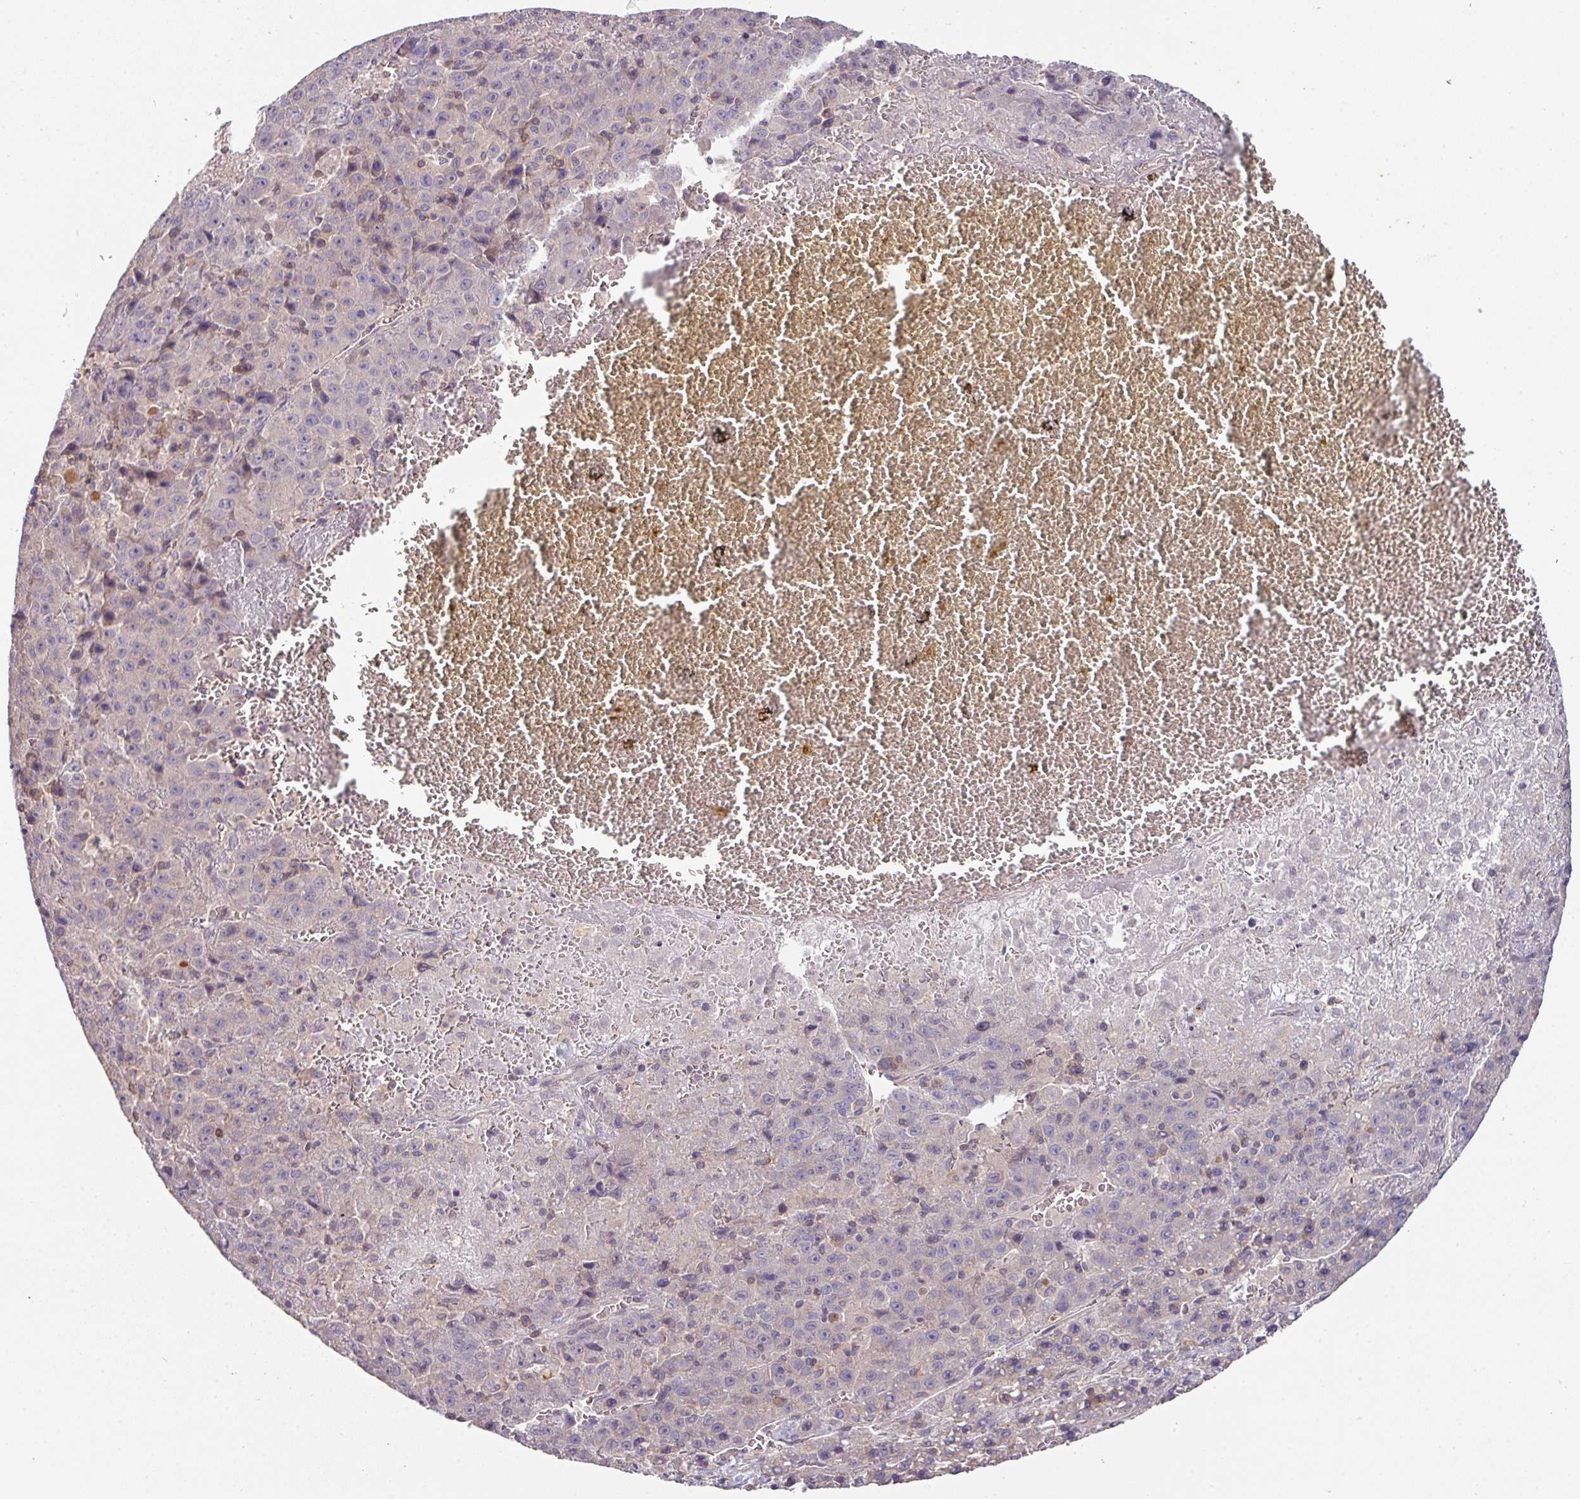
{"staining": {"intensity": "negative", "quantity": "none", "location": "none"}, "tissue": "liver cancer", "cell_type": "Tumor cells", "image_type": "cancer", "snomed": [{"axis": "morphology", "description": "Carcinoma, Hepatocellular, NOS"}, {"axis": "topography", "description": "Liver"}], "caption": "Liver hepatocellular carcinoma was stained to show a protein in brown. There is no significant positivity in tumor cells.", "gene": "SLAMF6", "patient": {"sex": "female", "age": 53}}